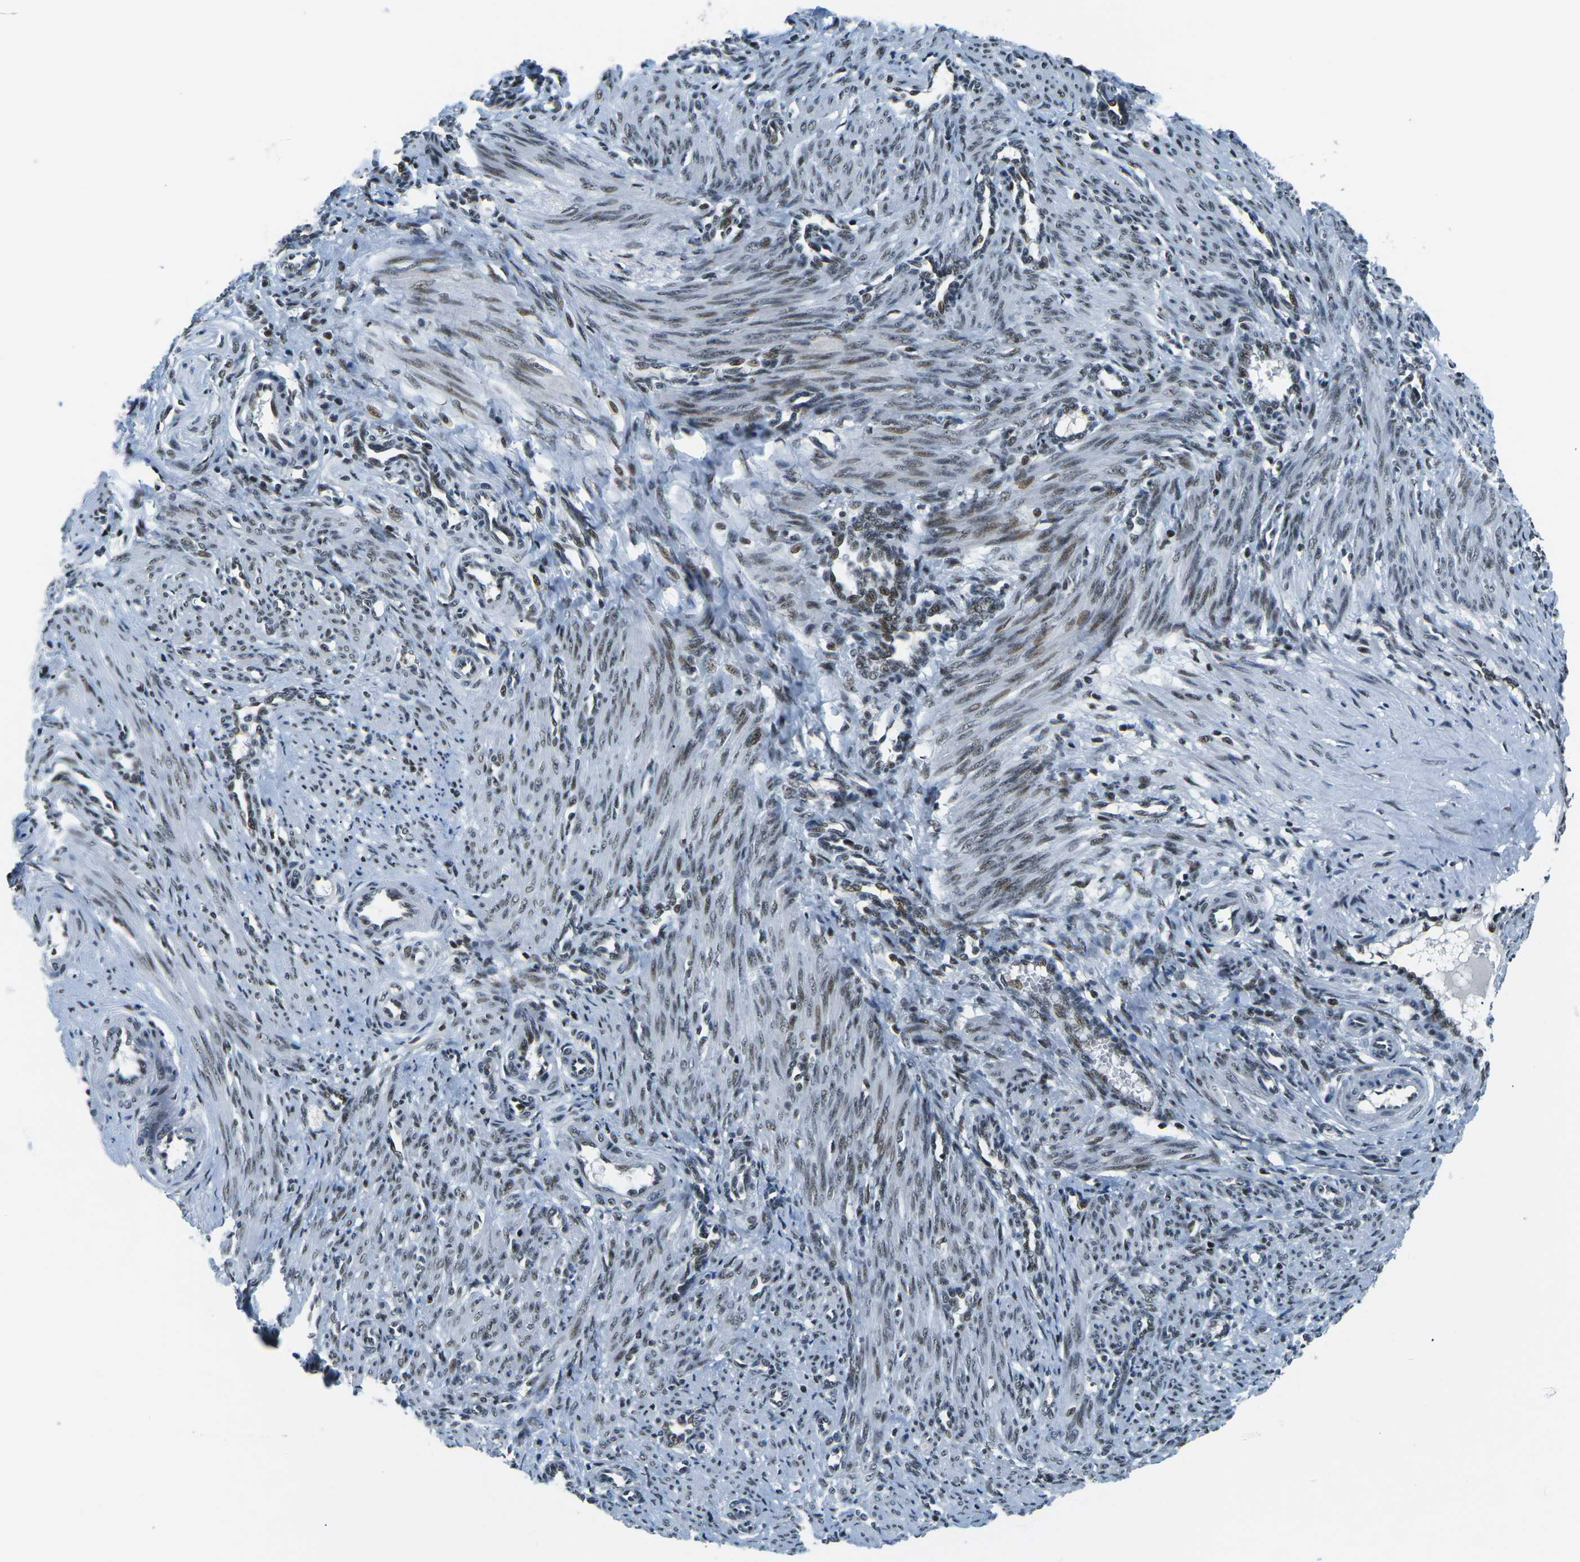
{"staining": {"intensity": "moderate", "quantity": ">75%", "location": "nuclear"}, "tissue": "smooth muscle", "cell_type": "Smooth muscle cells", "image_type": "normal", "snomed": [{"axis": "morphology", "description": "Normal tissue, NOS"}, {"axis": "topography", "description": "Endometrium"}], "caption": "Immunohistochemical staining of normal human smooth muscle exhibits moderate nuclear protein staining in about >75% of smooth muscle cells.", "gene": "RBL2", "patient": {"sex": "female", "age": 33}}